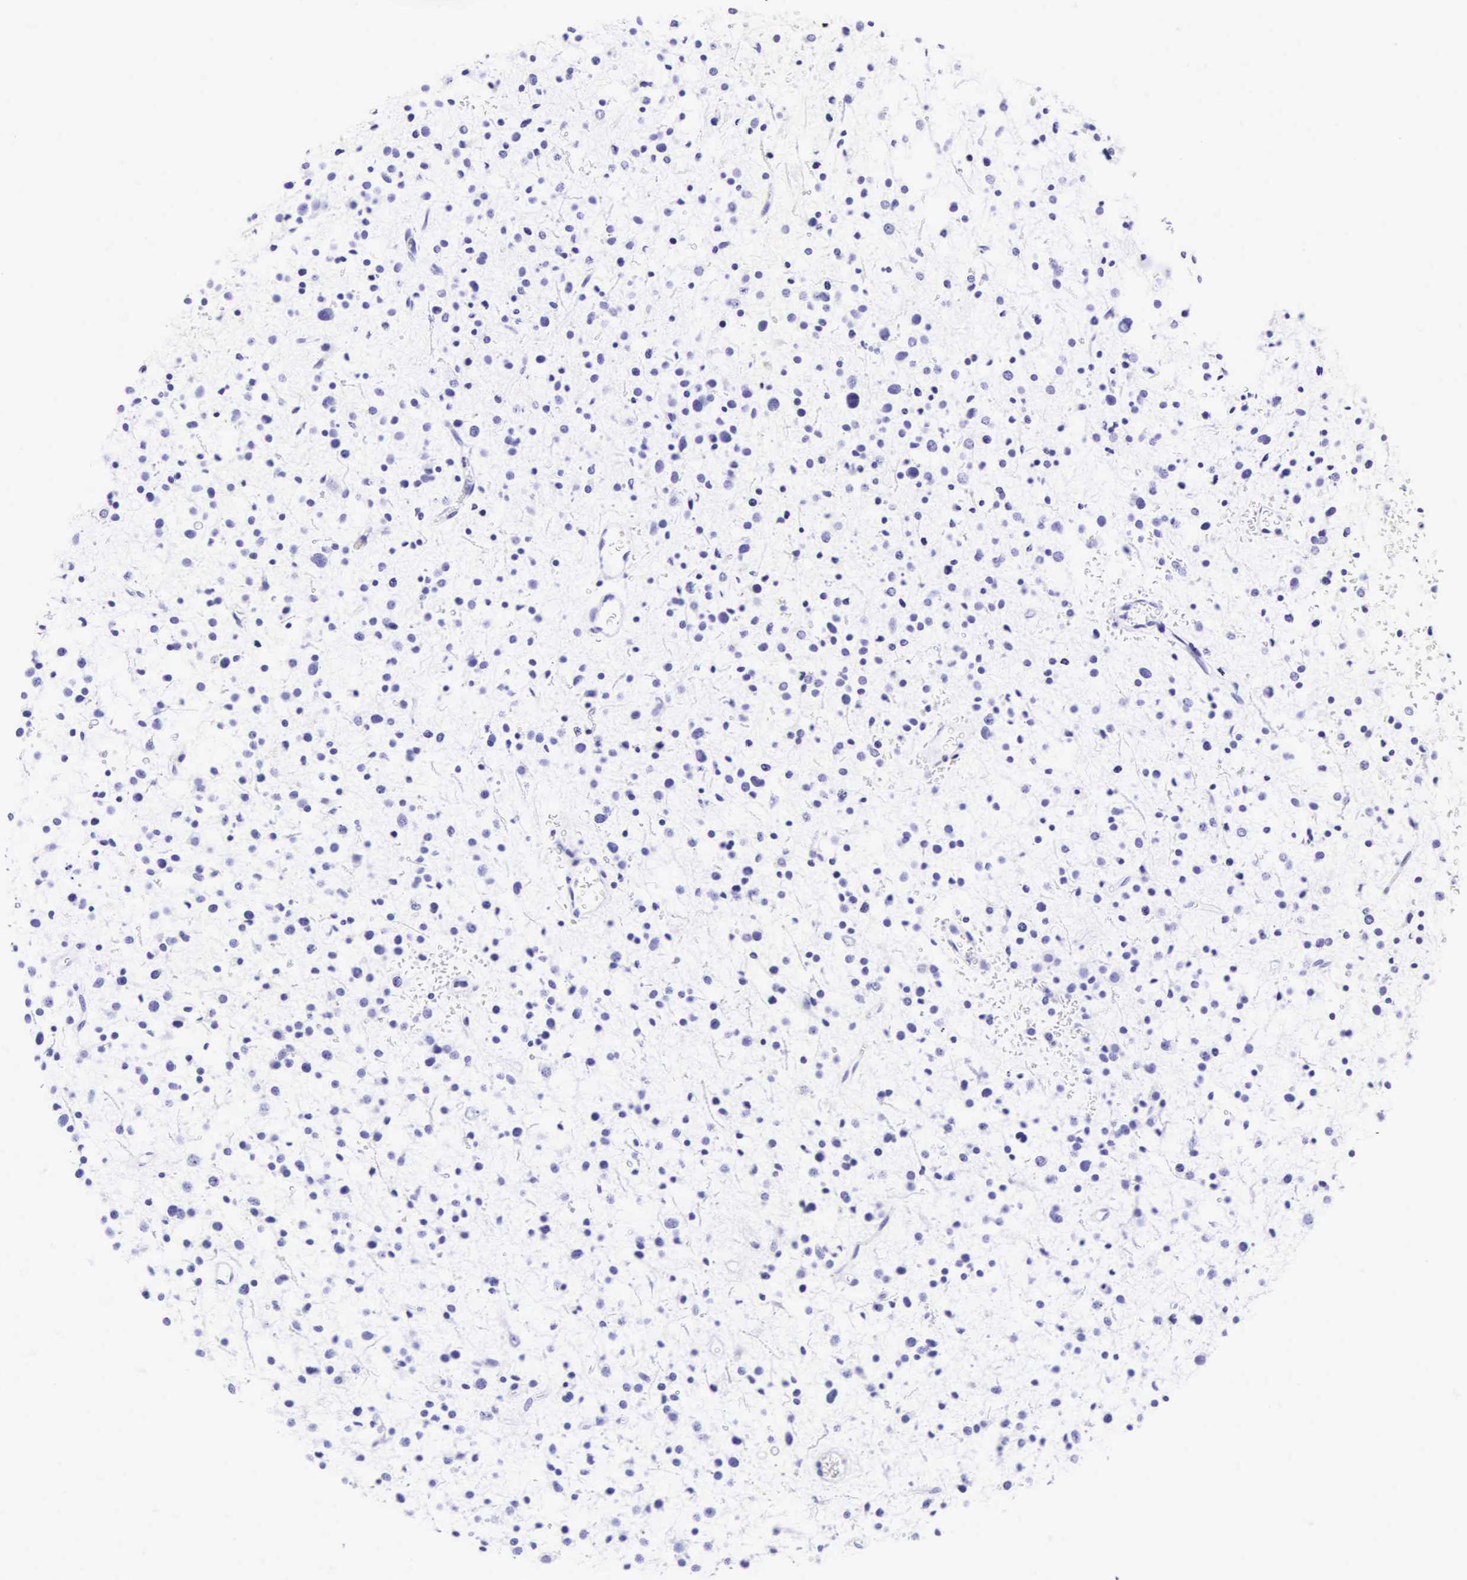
{"staining": {"intensity": "negative", "quantity": "none", "location": "none"}, "tissue": "glioma", "cell_type": "Tumor cells", "image_type": "cancer", "snomed": [{"axis": "morphology", "description": "Glioma, malignant, Low grade"}, {"axis": "topography", "description": "Brain"}], "caption": "The histopathology image demonstrates no significant staining in tumor cells of glioma.", "gene": "CD1A", "patient": {"sex": "female", "age": 36}}